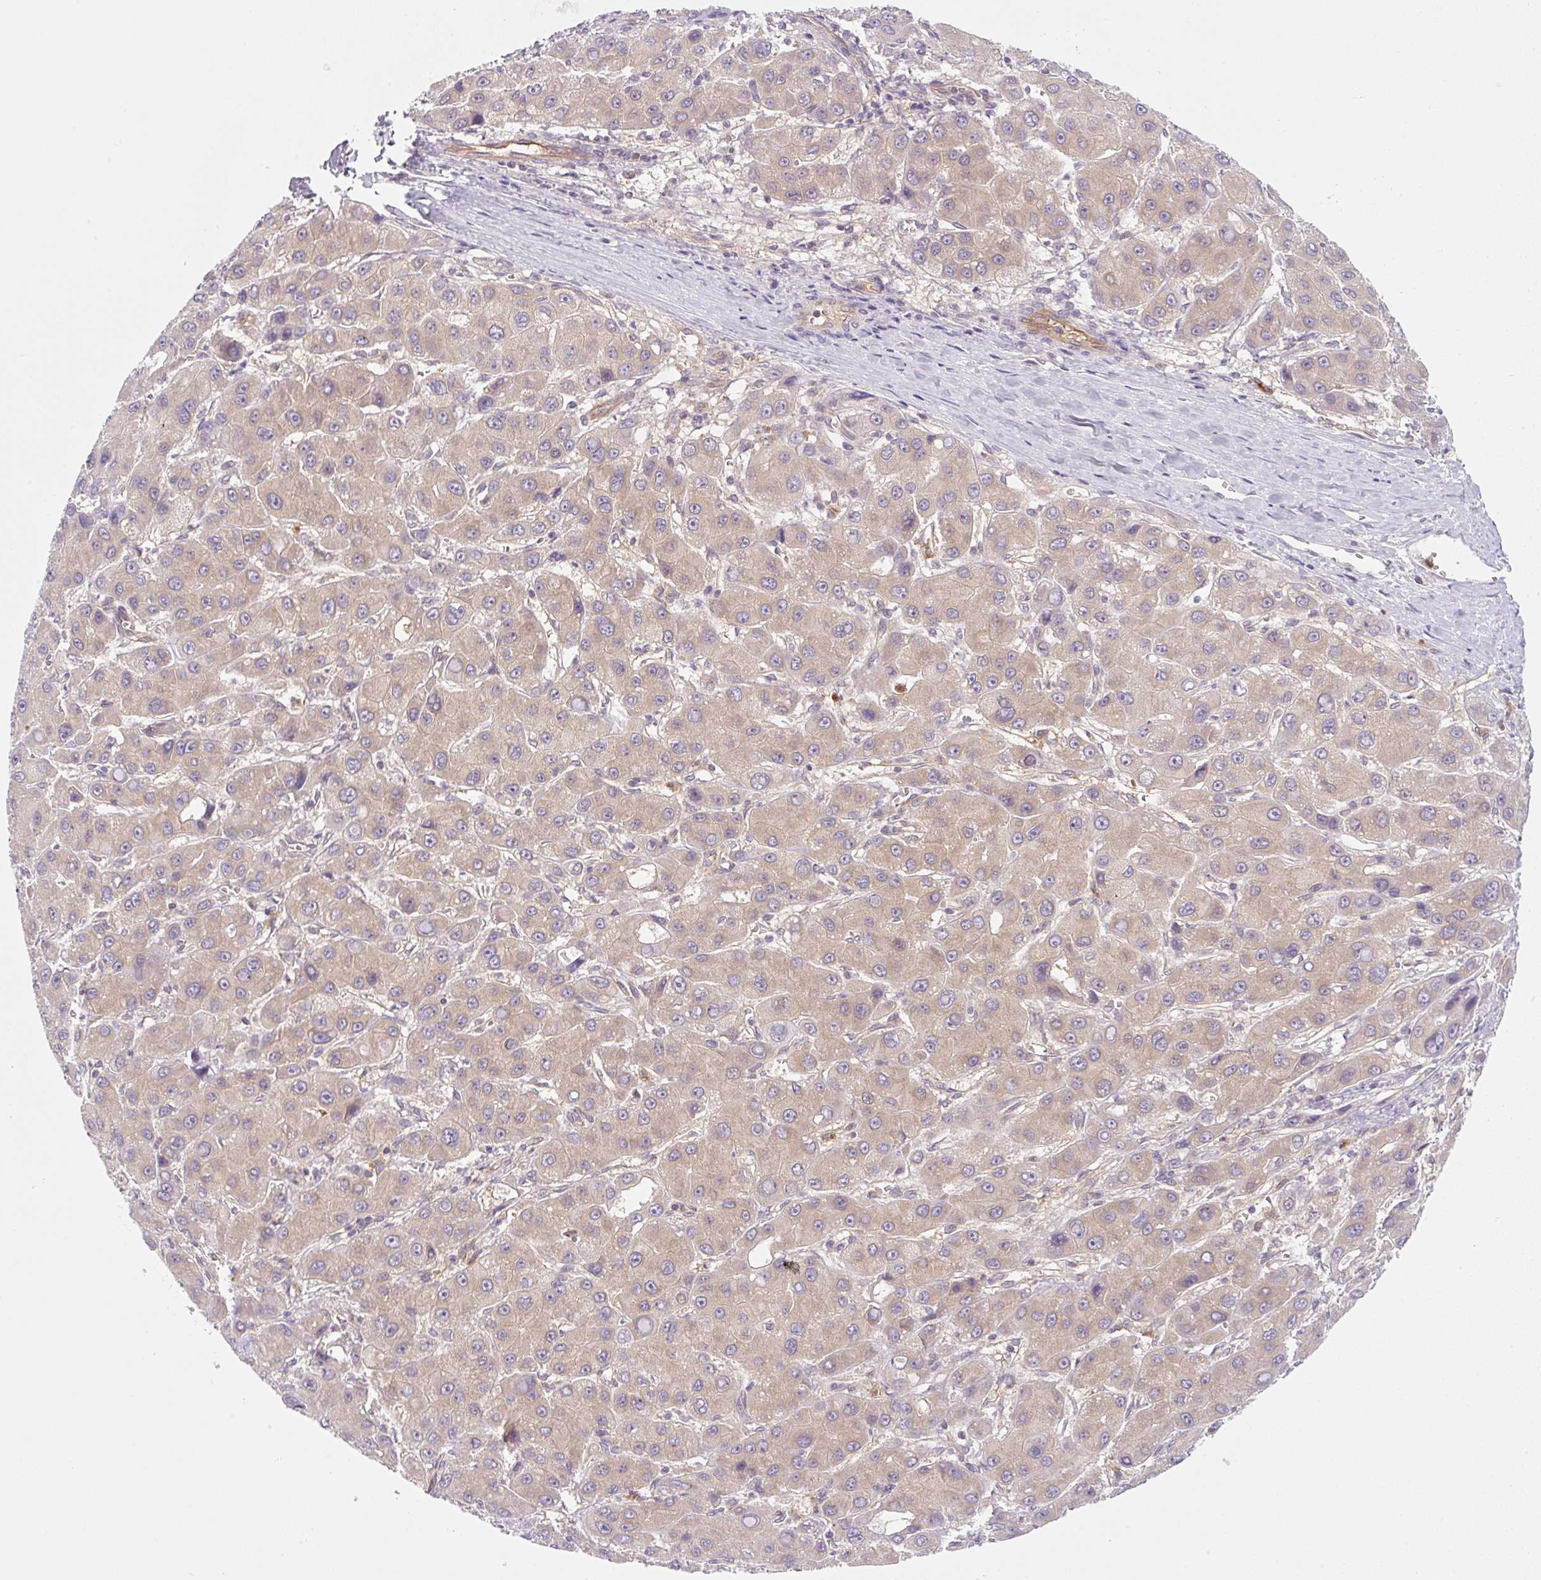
{"staining": {"intensity": "weak", "quantity": ">75%", "location": "cytoplasmic/membranous"}, "tissue": "liver cancer", "cell_type": "Tumor cells", "image_type": "cancer", "snomed": [{"axis": "morphology", "description": "Carcinoma, Hepatocellular, NOS"}, {"axis": "topography", "description": "Liver"}], "caption": "There is low levels of weak cytoplasmic/membranous positivity in tumor cells of hepatocellular carcinoma (liver), as demonstrated by immunohistochemical staining (brown color).", "gene": "OMA1", "patient": {"sex": "male", "age": 55}}